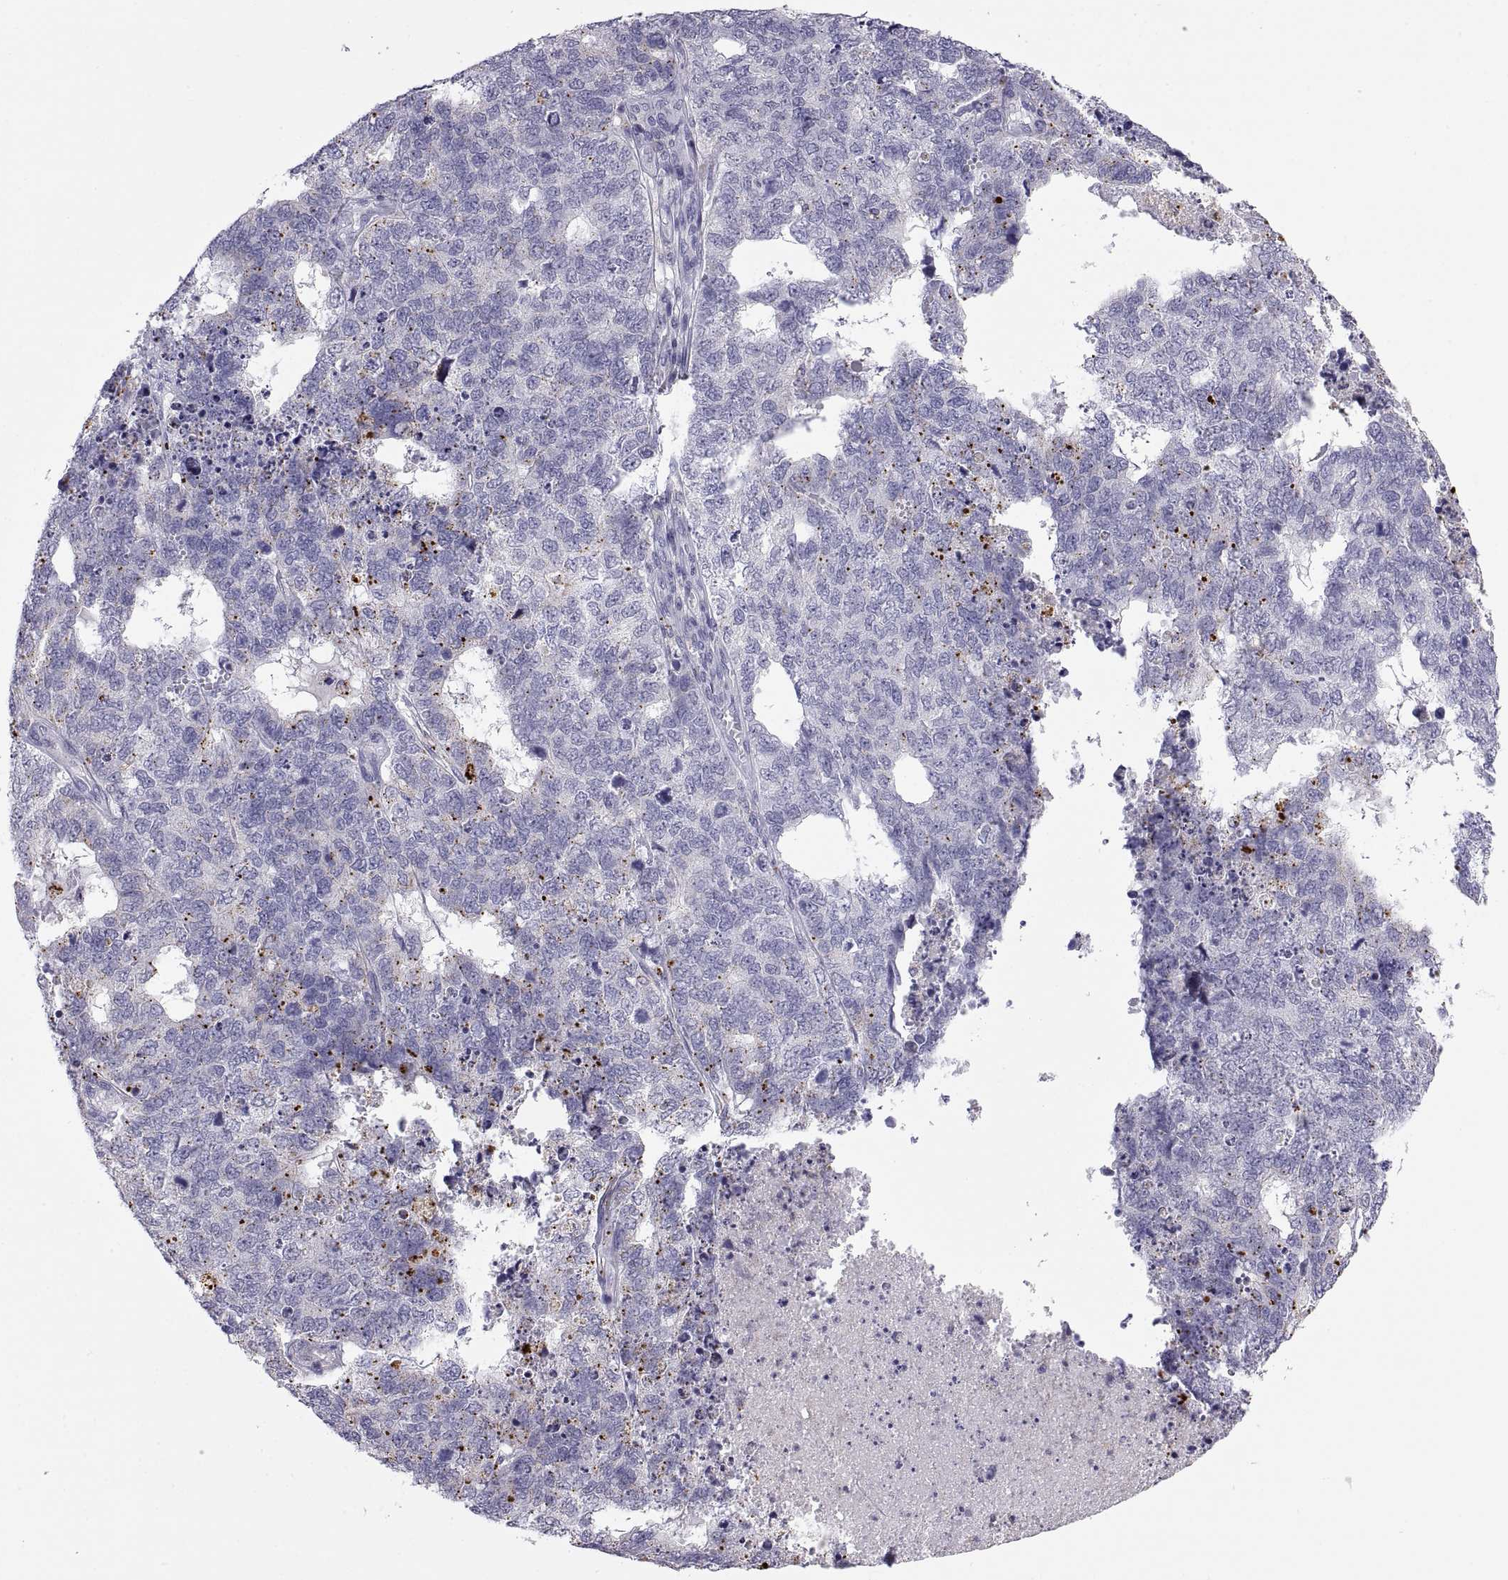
{"staining": {"intensity": "negative", "quantity": "none", "location": "none"}, "tissue": "cervical cancer", "cell_type": "Tumor cells", "image_type": "cancer", "snomed": [{"axis": "morphology", "description": "Squamous cell carcinoma, NOS"}, {"axis": "topography", "description": "Cervix"}], "caption": "IHC image of neoplastic tissue: human cervical squamous cell carcinoma stained with DAB (3,3'-diaminobenzidine) reveals no significant protein expression in tumor cells.", "gene": "RGS19", "patient": {"sex": "female", "age": 63}}